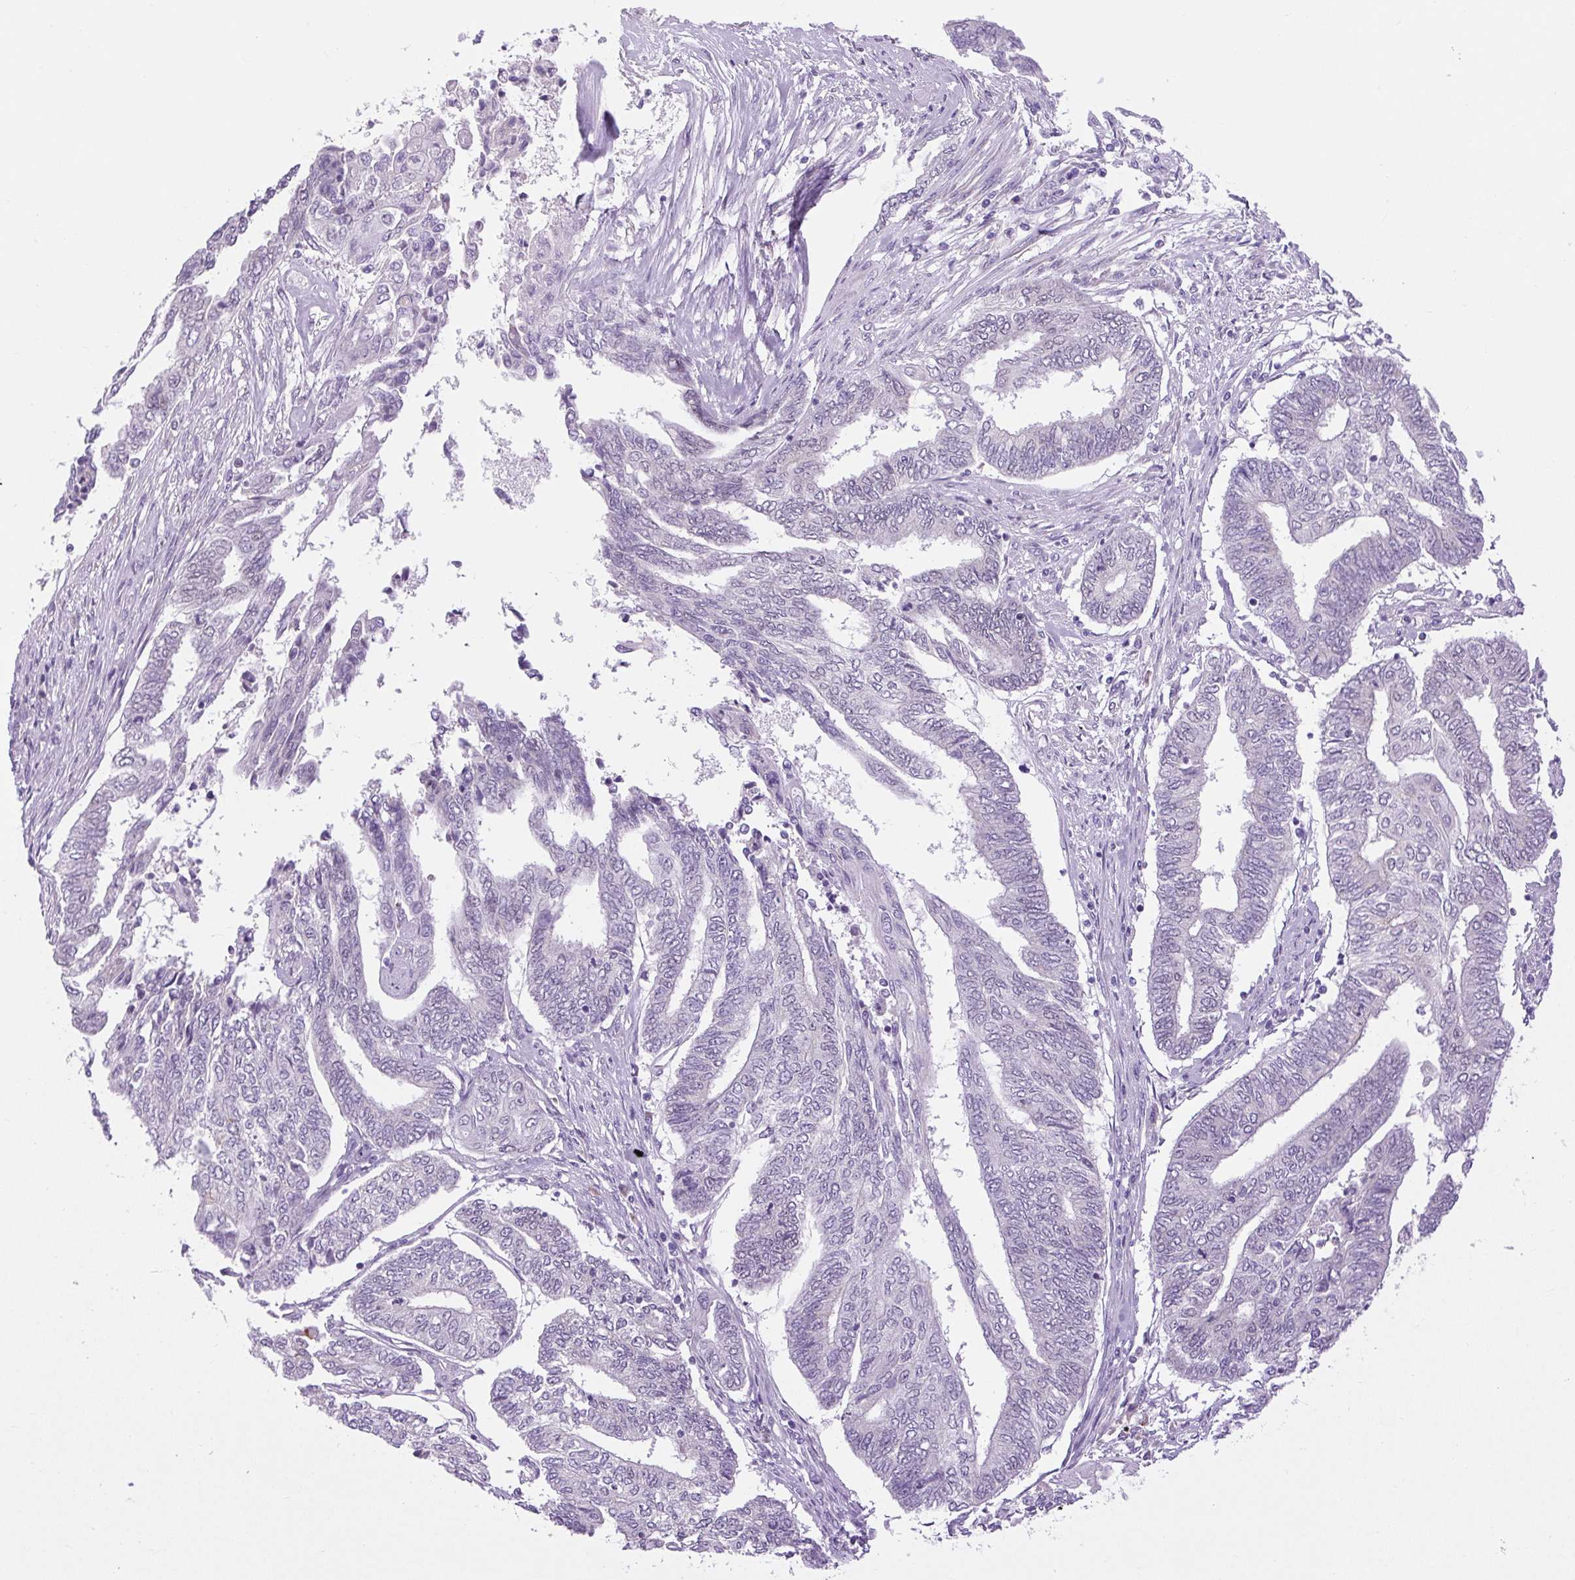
{"staining": {"intensity": "negative", "quantity": "none", "location": "none"}, "tissue": "endometrial cancer", "cell_type": "Tumor cells", "image_type": "cancer", "snomed": [{"axis": "morphology", "description": "Adenocarcinoma, NOS"}, {"axis": "topography", "description": "Uterus"}, {"axis": "topography", "description": "Endometrium"}], "caption": "The photomicrograph reveals no staining of tumor cells in adenocarcinoma (endometrial).", "gene": "SCO2", "patient": {"sex": "female", "age": 70}}